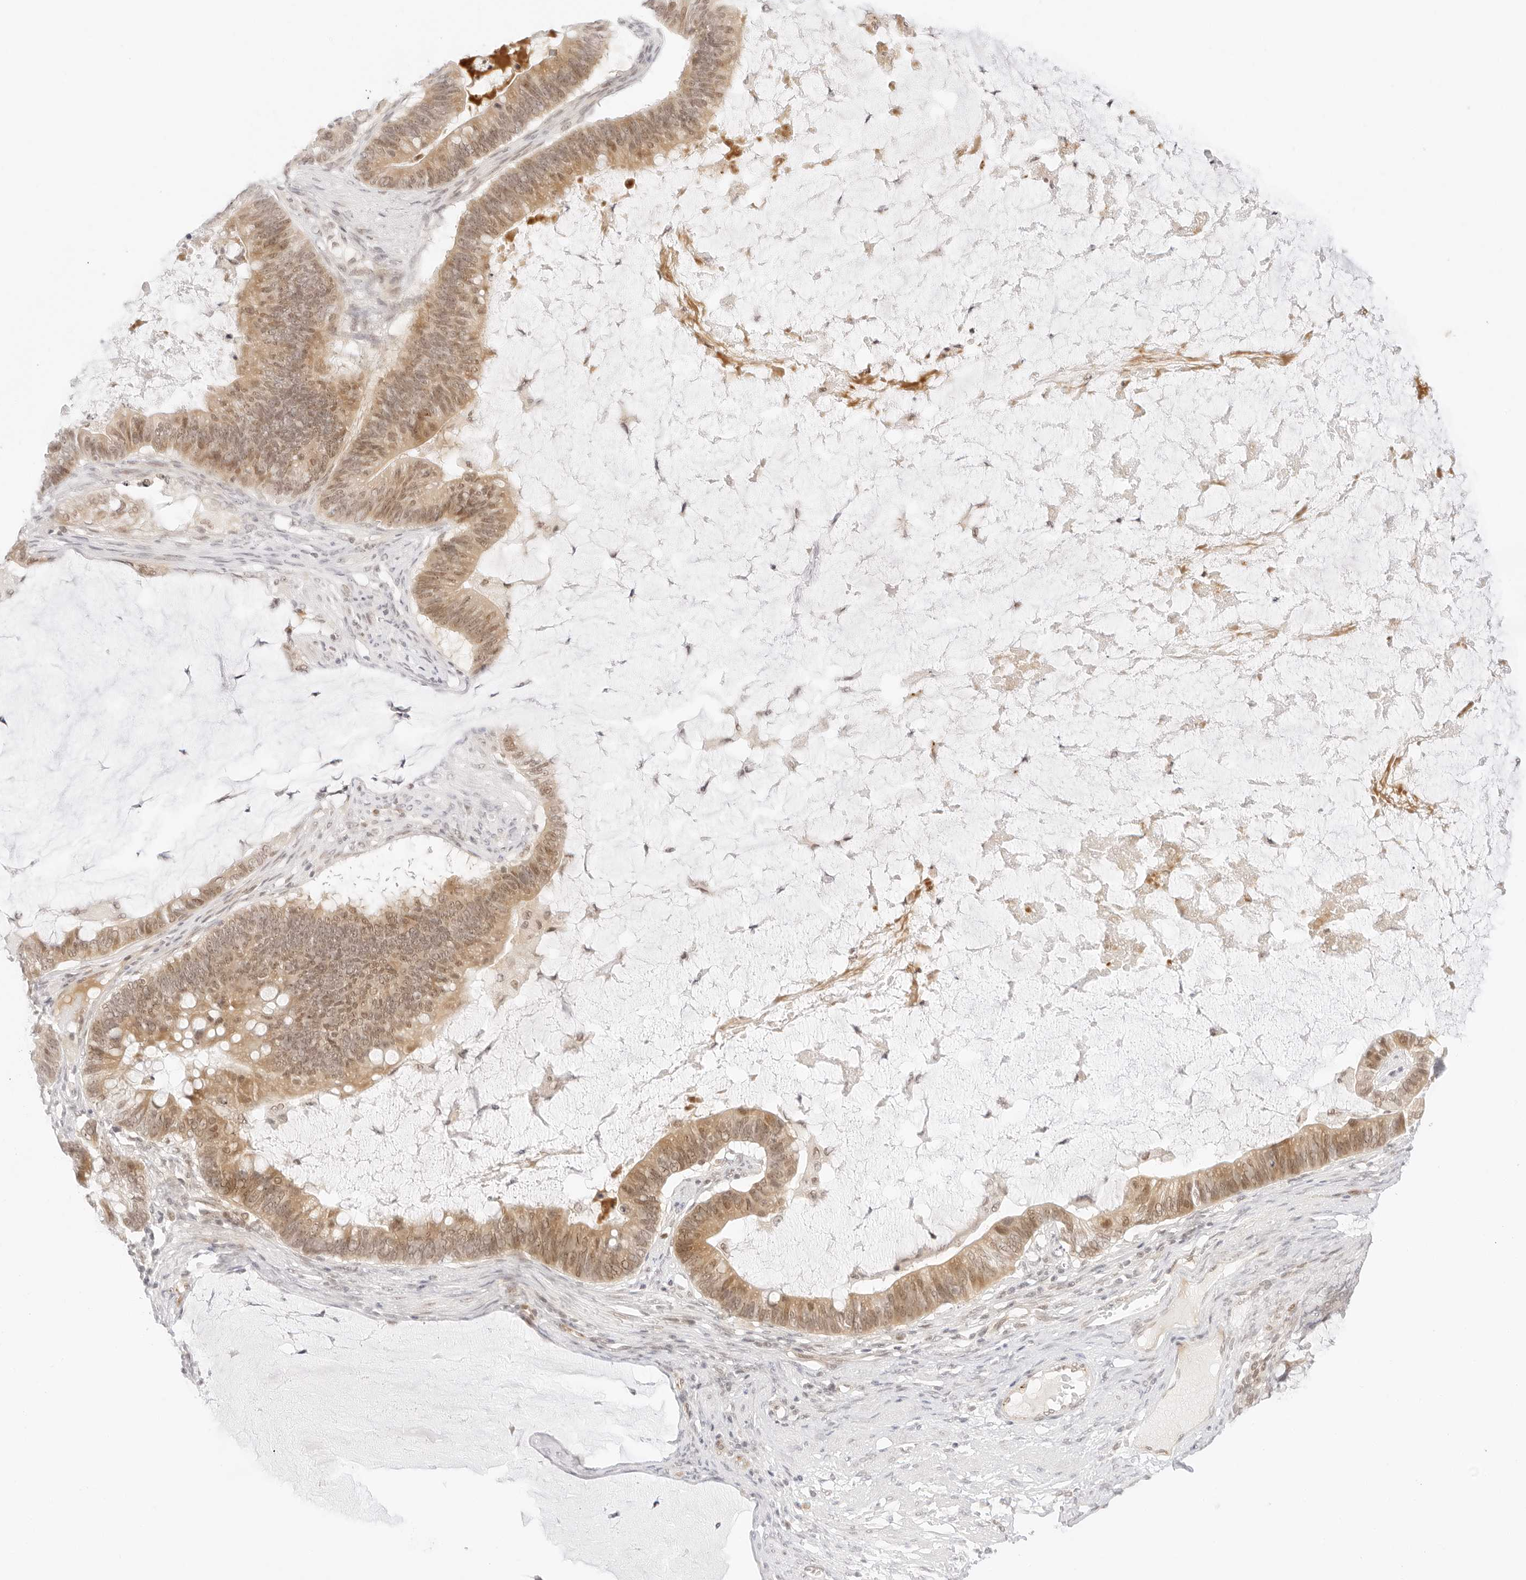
{"staining": {"intensity": "moderate", "quantity": ">75%", "location": "cytoplasmic/membranous,nuclear"}, "tissue": "ovarian cancer", "cell_type": "Tumor cells", "image_type": "cancer", "snomed": [{"axis": "morphology", "description": "Cystadenocarcinoma, mucinous, NOS"}, {"axis": "topography", "description": "Ovary"}], "caption": "High-magnification brightfield microscopy of ovarian mucinous cystadenocarcinoma stained with DAB (3,3'-diaminobenzidine) (brown) and counterstained with hematoxylin (blue). tumor cells exhibit moderate cytoplasmic/membranous and nuclear positivity is seen in approximately>75% of cells. The staining was performed using DAB, with brown indicating positive protein expression. Nuclei are stained blue with hematoxylin.", "gene": "POLR3C", "patient": {"sex": "female", "age": 61}}